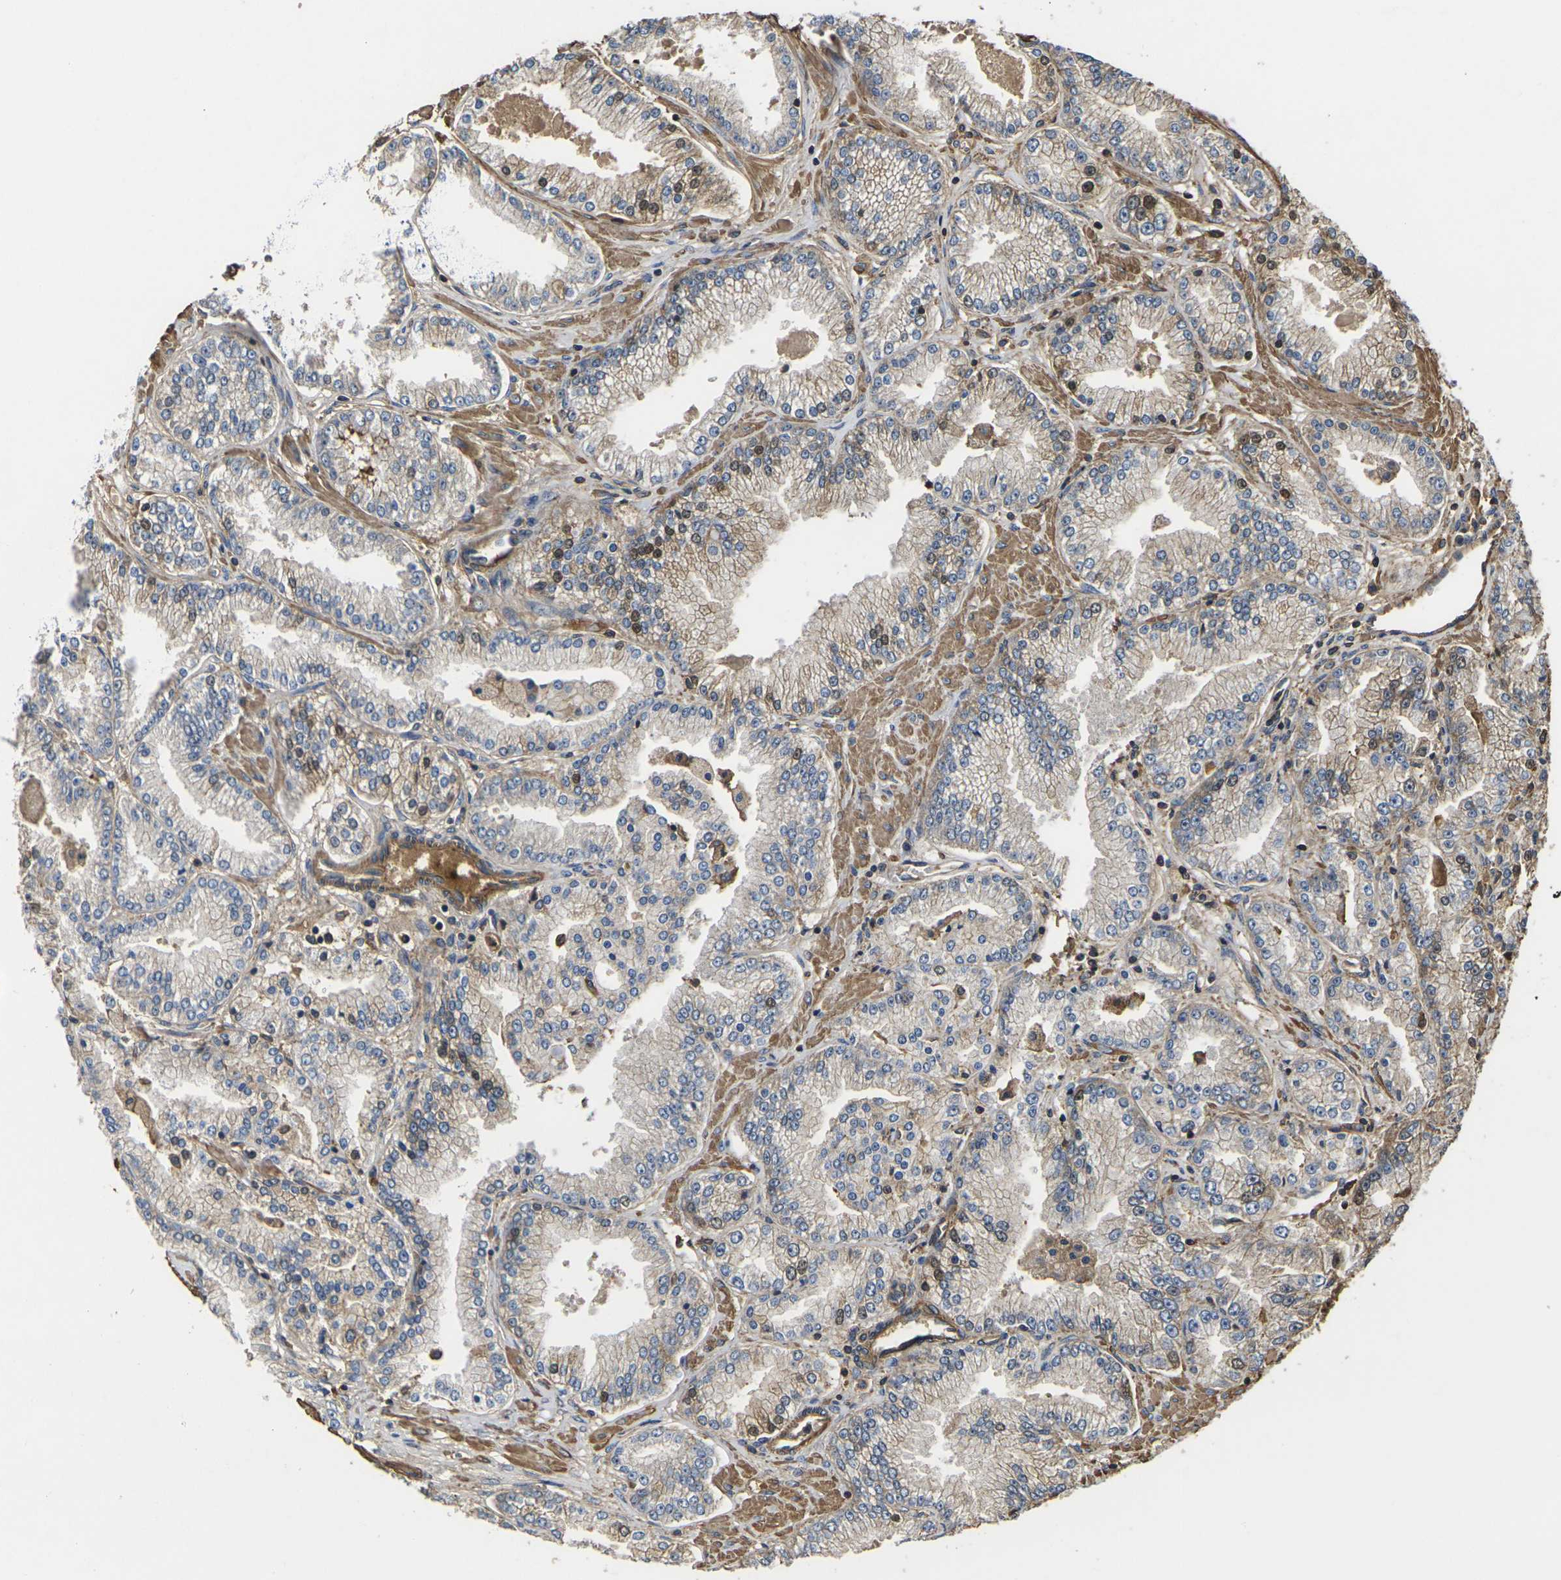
{"staining": {"intensity": "weak", "quantity": "25%-75%", "location": "cytoplasmic/membranous,nuclear"}, "tissue": "prostate cancer", "cell_type": "Tumor cells", "image_type": "cancer", "snomed": [{"axis": "morphology", "description": "Adenocarcinoma, High grade"}, {"axis": "topography", "description": "Prostate"}], "caption": "DAB (3,3'-diaminobenzidine) immunohistochemical staining of human high-grade adenocarcinoma (prostate) exhibits weak cytoplasmic/membranous and nuclear protein staining in about 25%-75% of tumor cells.", "gene": "HSPG2", "patient": {"sex": "male", "age": 61}}